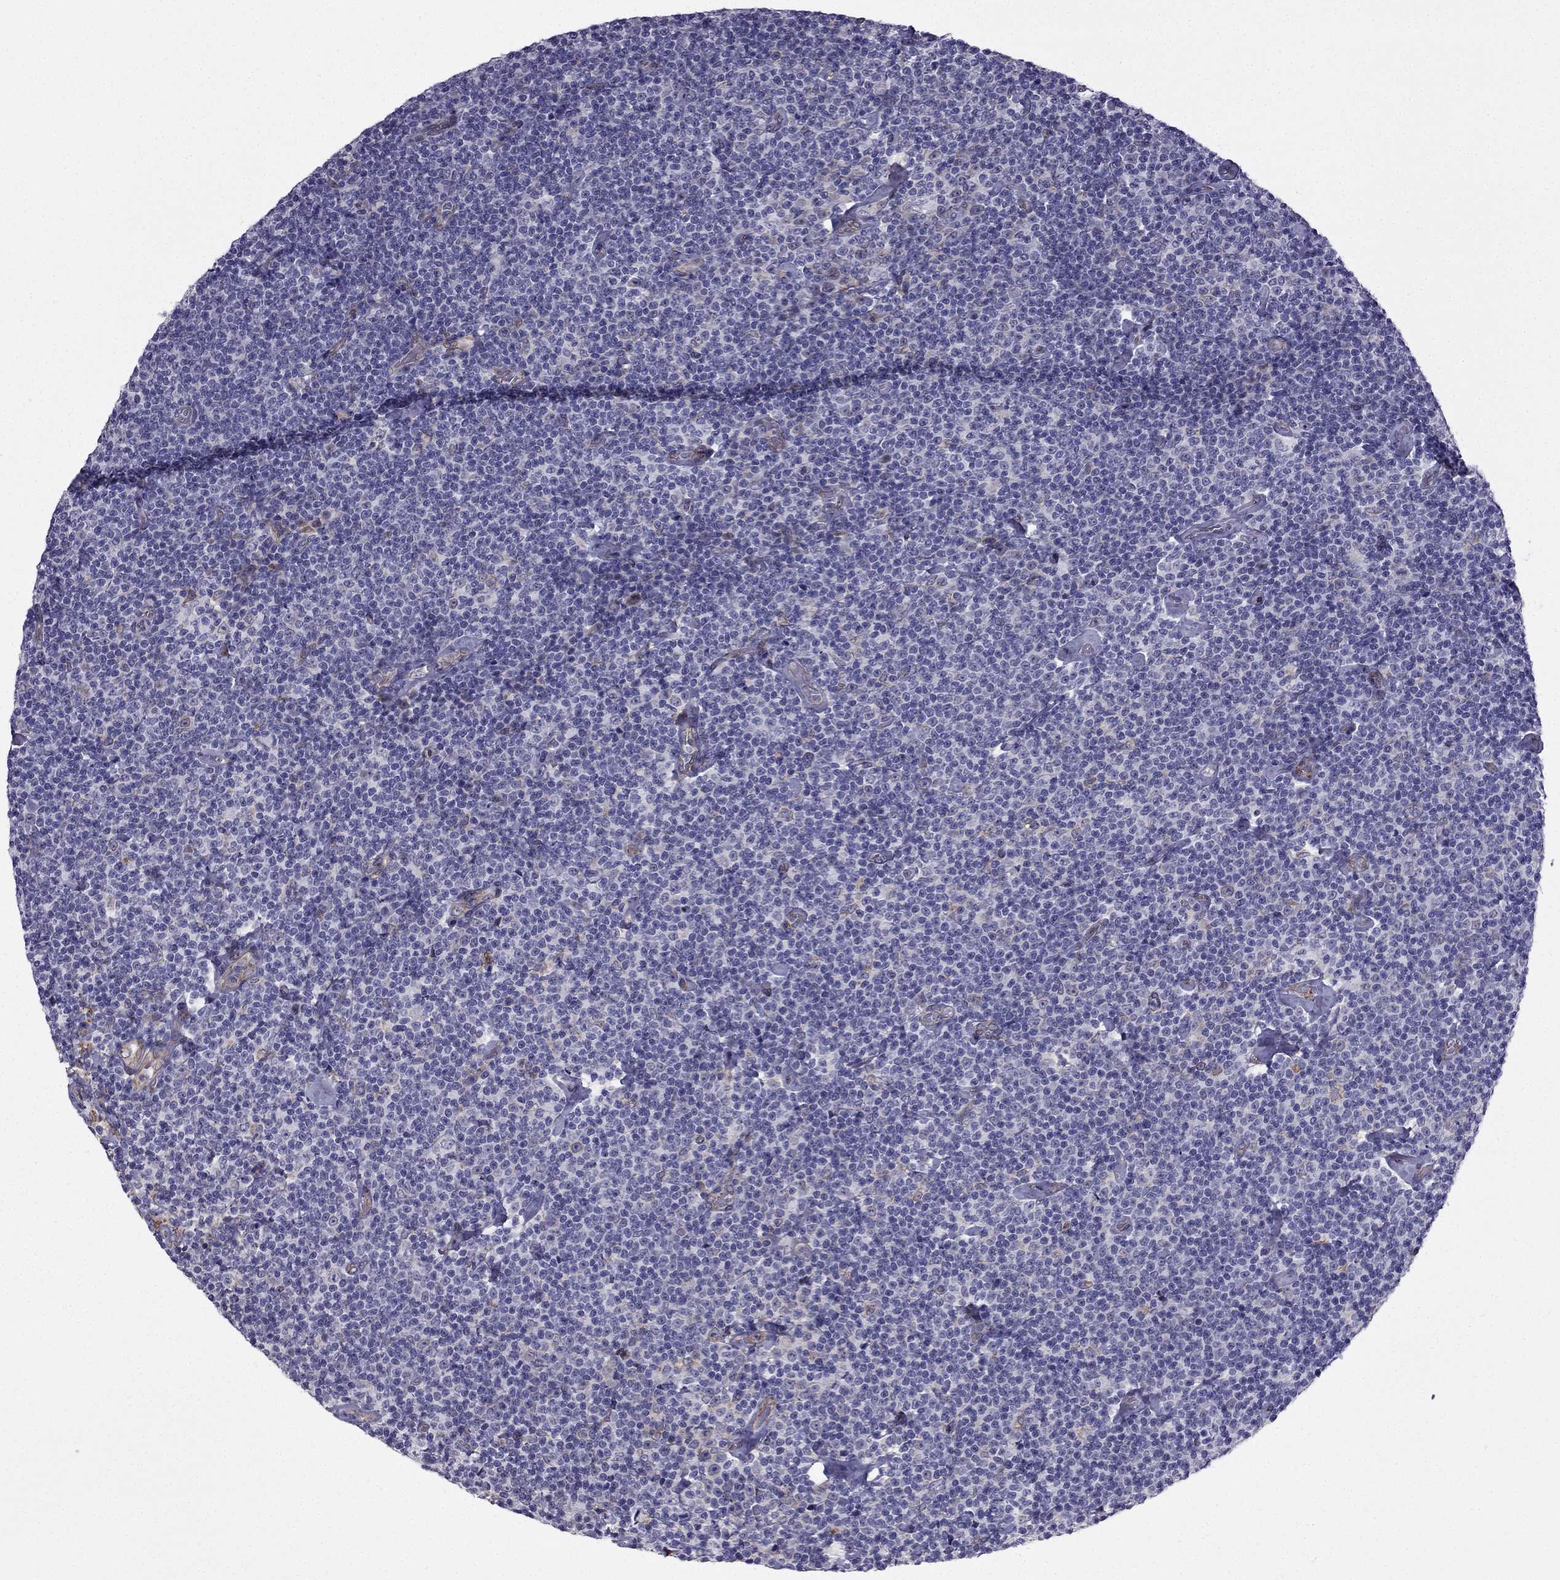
{"staining": {"intensity": "negative", "quantity": "none", "location": "none"}, "tissue": "lymphoma", "cell_type": "Tumor cells", "image_type": "cancer", "snomed": [{"axis": "morphology", "description": "Malignant lymphoma, non-Hodgkin's type, Low grade"}, {"axis": "topography", "description": "Lymph node"}], "caption": "Image shows no protein positivity in tumor cells of lymphoma tissue.", "gene": "IKBIP", "patient": {"sex": "male", "age": 81}}